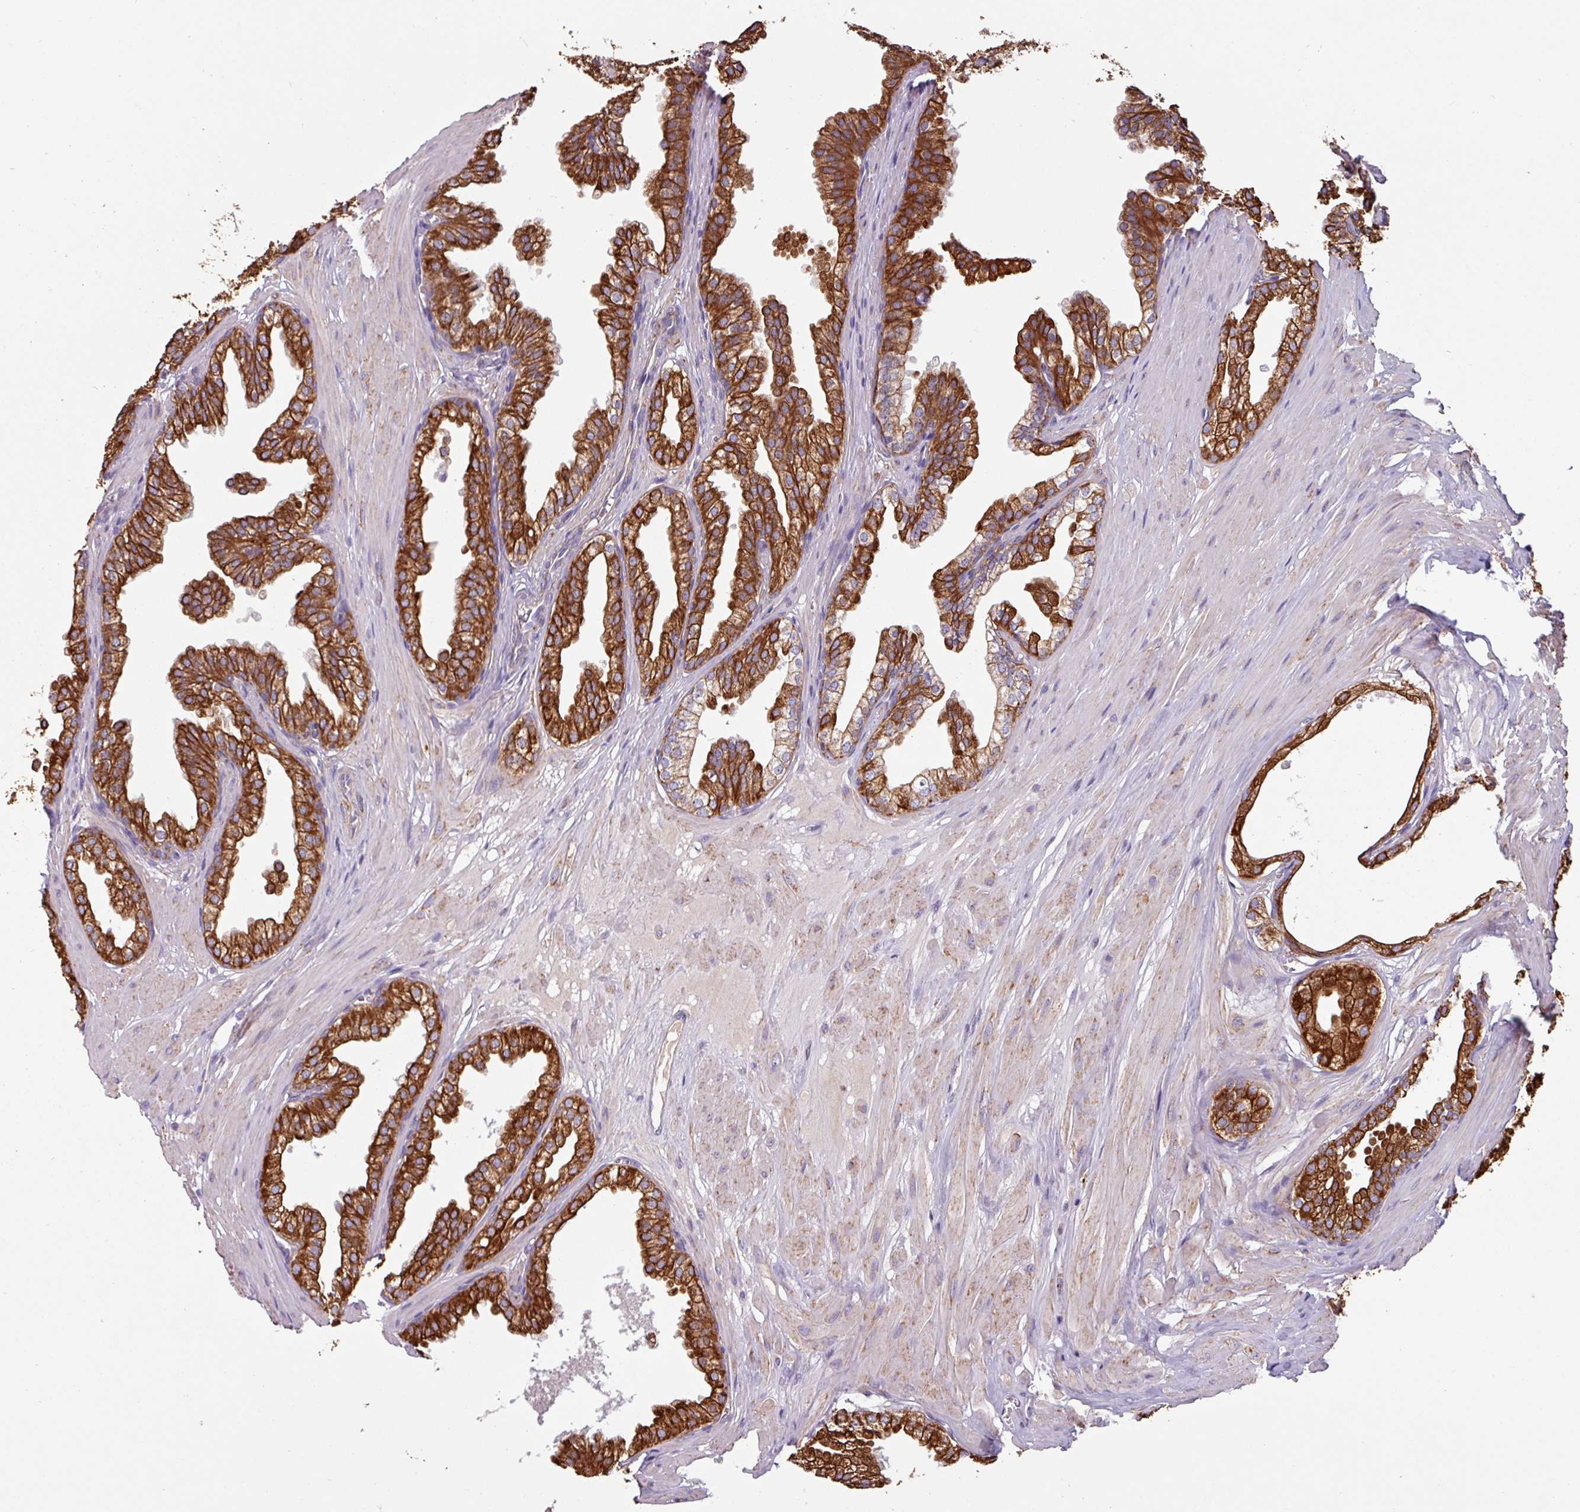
{"staining": {"intensity": "strong", "quantity": ">75%", "location": "cytoplasmic/membranous"}, "tissue": "prostate", "cell_type": "Glandular cells", "image_type": "normal", "snomed": [{"axis": "morphology", "description": "Normal tissue, NOS"}, {"axis": "topography", "description": "Prostate"}, {"axis": "topography", "description": "Peripheral nerve tissue"}], "caption": "This is an image of IHC staining of benign prostate, which shows strong expression in the cytoplasmic/membranous of glandular cells.", "gene": "CAMK1", "patient": {"sex": "male", "age": 55}}